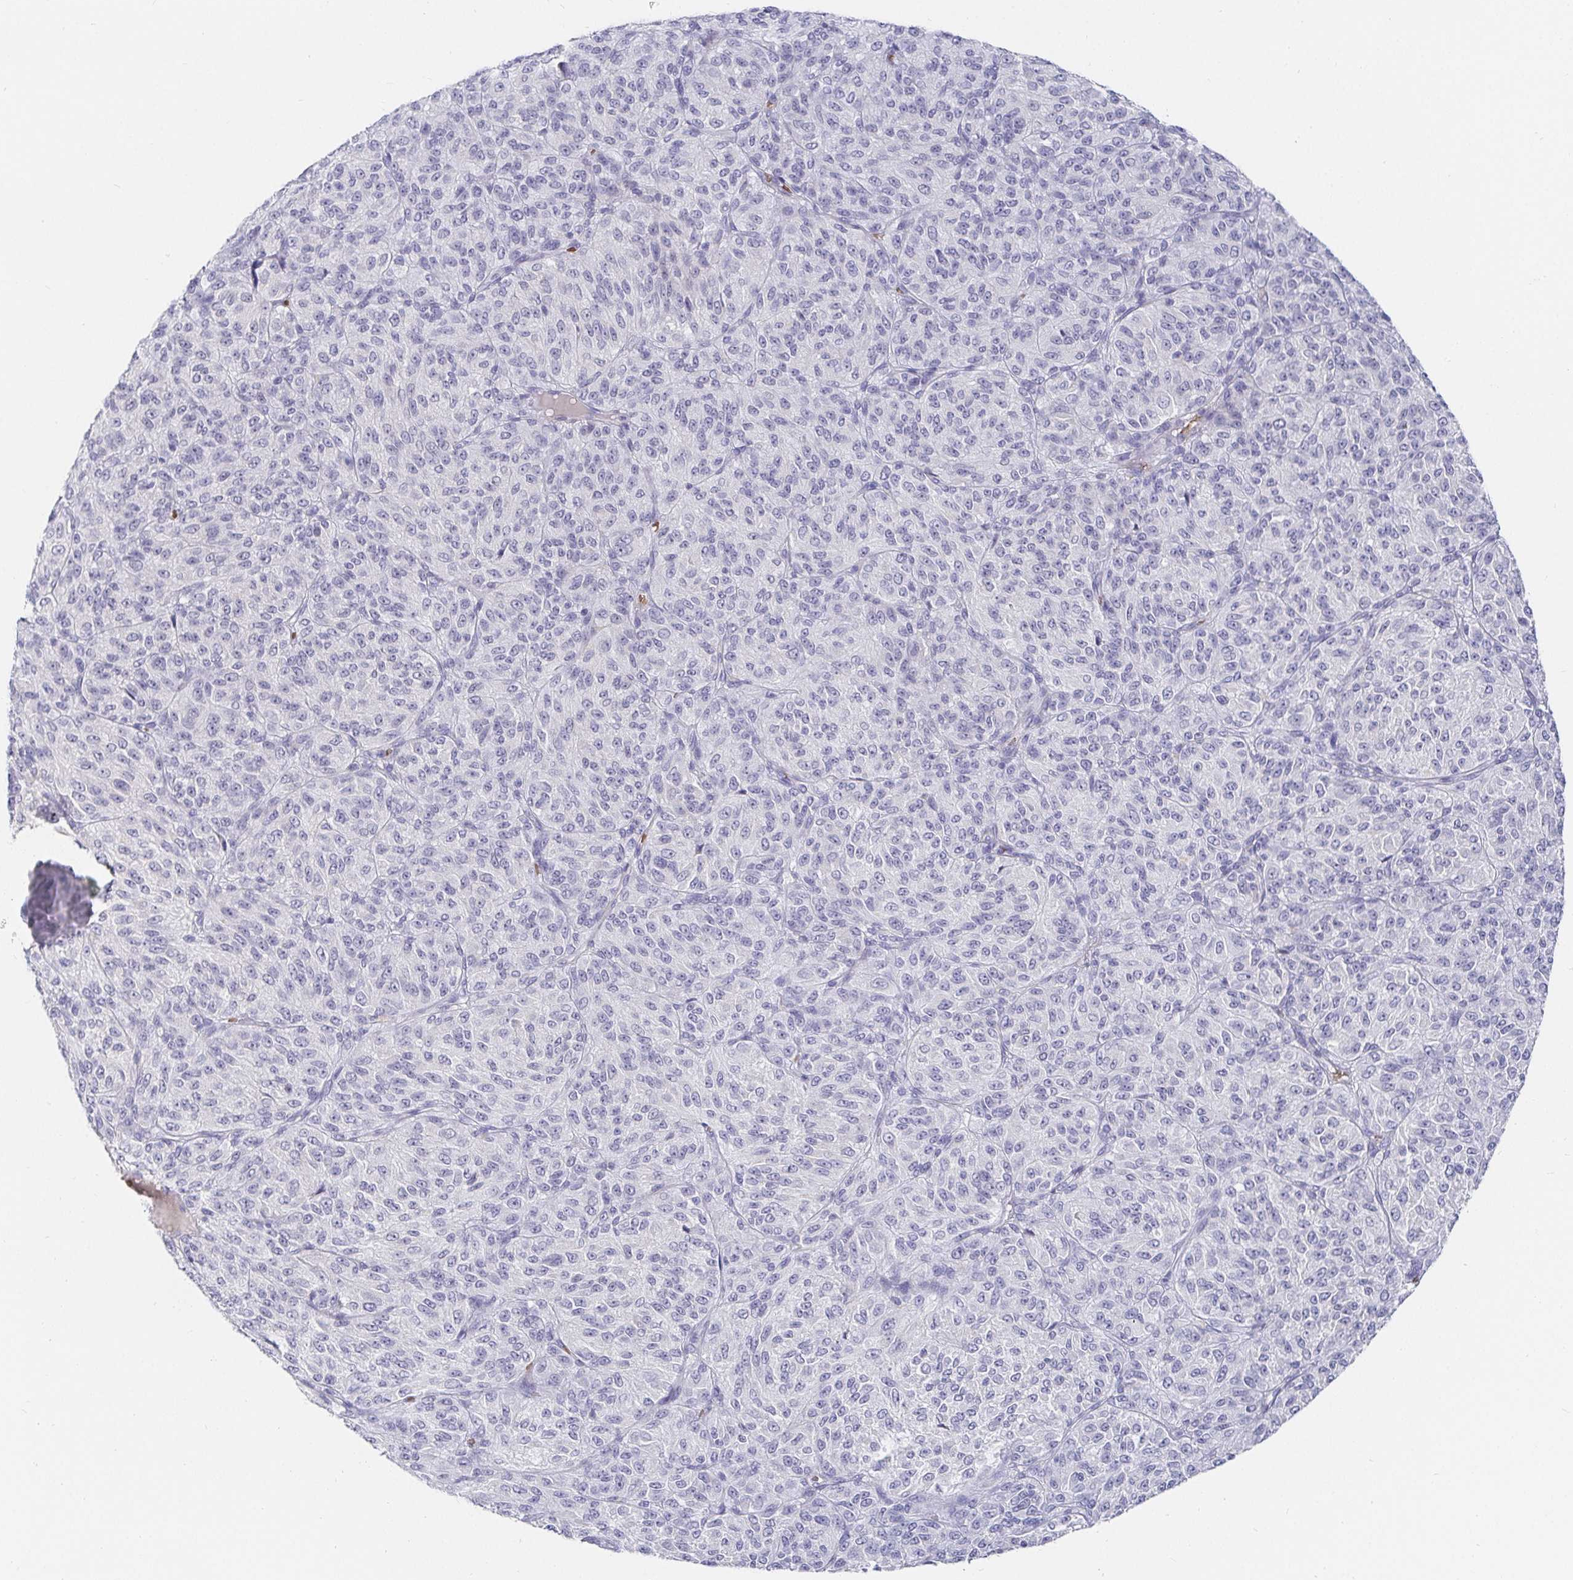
{"staining": {"intensity": "negative", "quantity": "none", "location": "none"}, "tissue": "melanoma", "cell_type": "Tumor cells", "image_type": "cancer", "snomed": [{"axis": "morphology", "description": "Malignant melanoma, Metastatic site"}, {"axis": "topography", "description": "Brain"}], "caption": "Human malignant melanoma (metastatic site) stained for a protein using immunohistochemistry (IHC) displays no positivity in tumor cells.", "gene": "FGF21", "patient": {"sex": "female", "age": 56}}